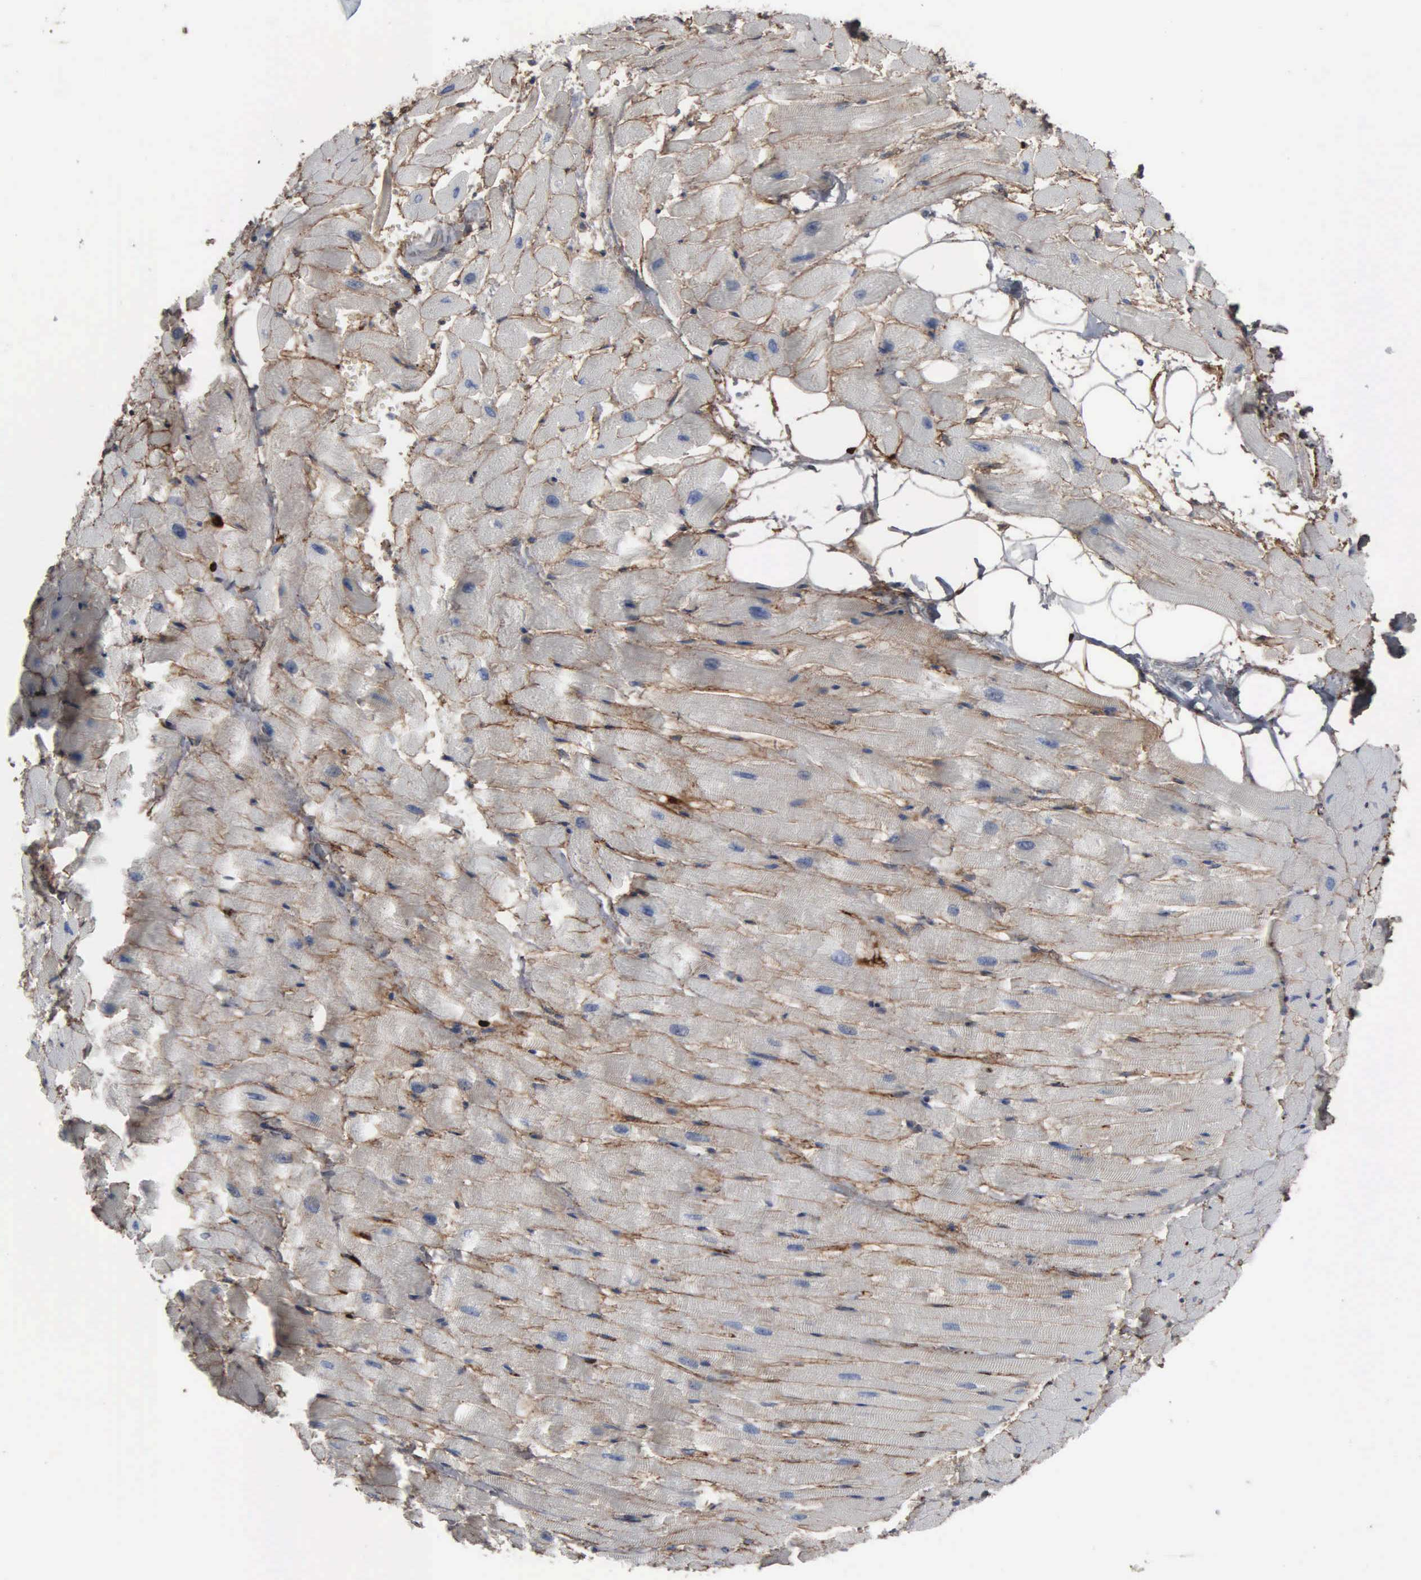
{"staining": {"intensity": "weak", "quantity": "25%-75%", "location": "cytoplasmic/membranous"}, "tissue": "heart muscle", "cell_type": "Cardiomyocytes", "image_type": "normal", "snomed": [{"axis": "morphology", "description": "Normal tissue, NOS"}, {"axis": "topography", "description": "Heart"}], "caption": "Cardiomyocytes reveal low levels of weak cytoplasmic/membranous positivity in approximately 25%-75% of cells in normal heart muscle. (DAB (3,3'-diaminobenzidine) IHC, brown staining for protein, blue staining for nuclei).", "gene": "FN1", "patient": {"sex": "female", "age": 19}}